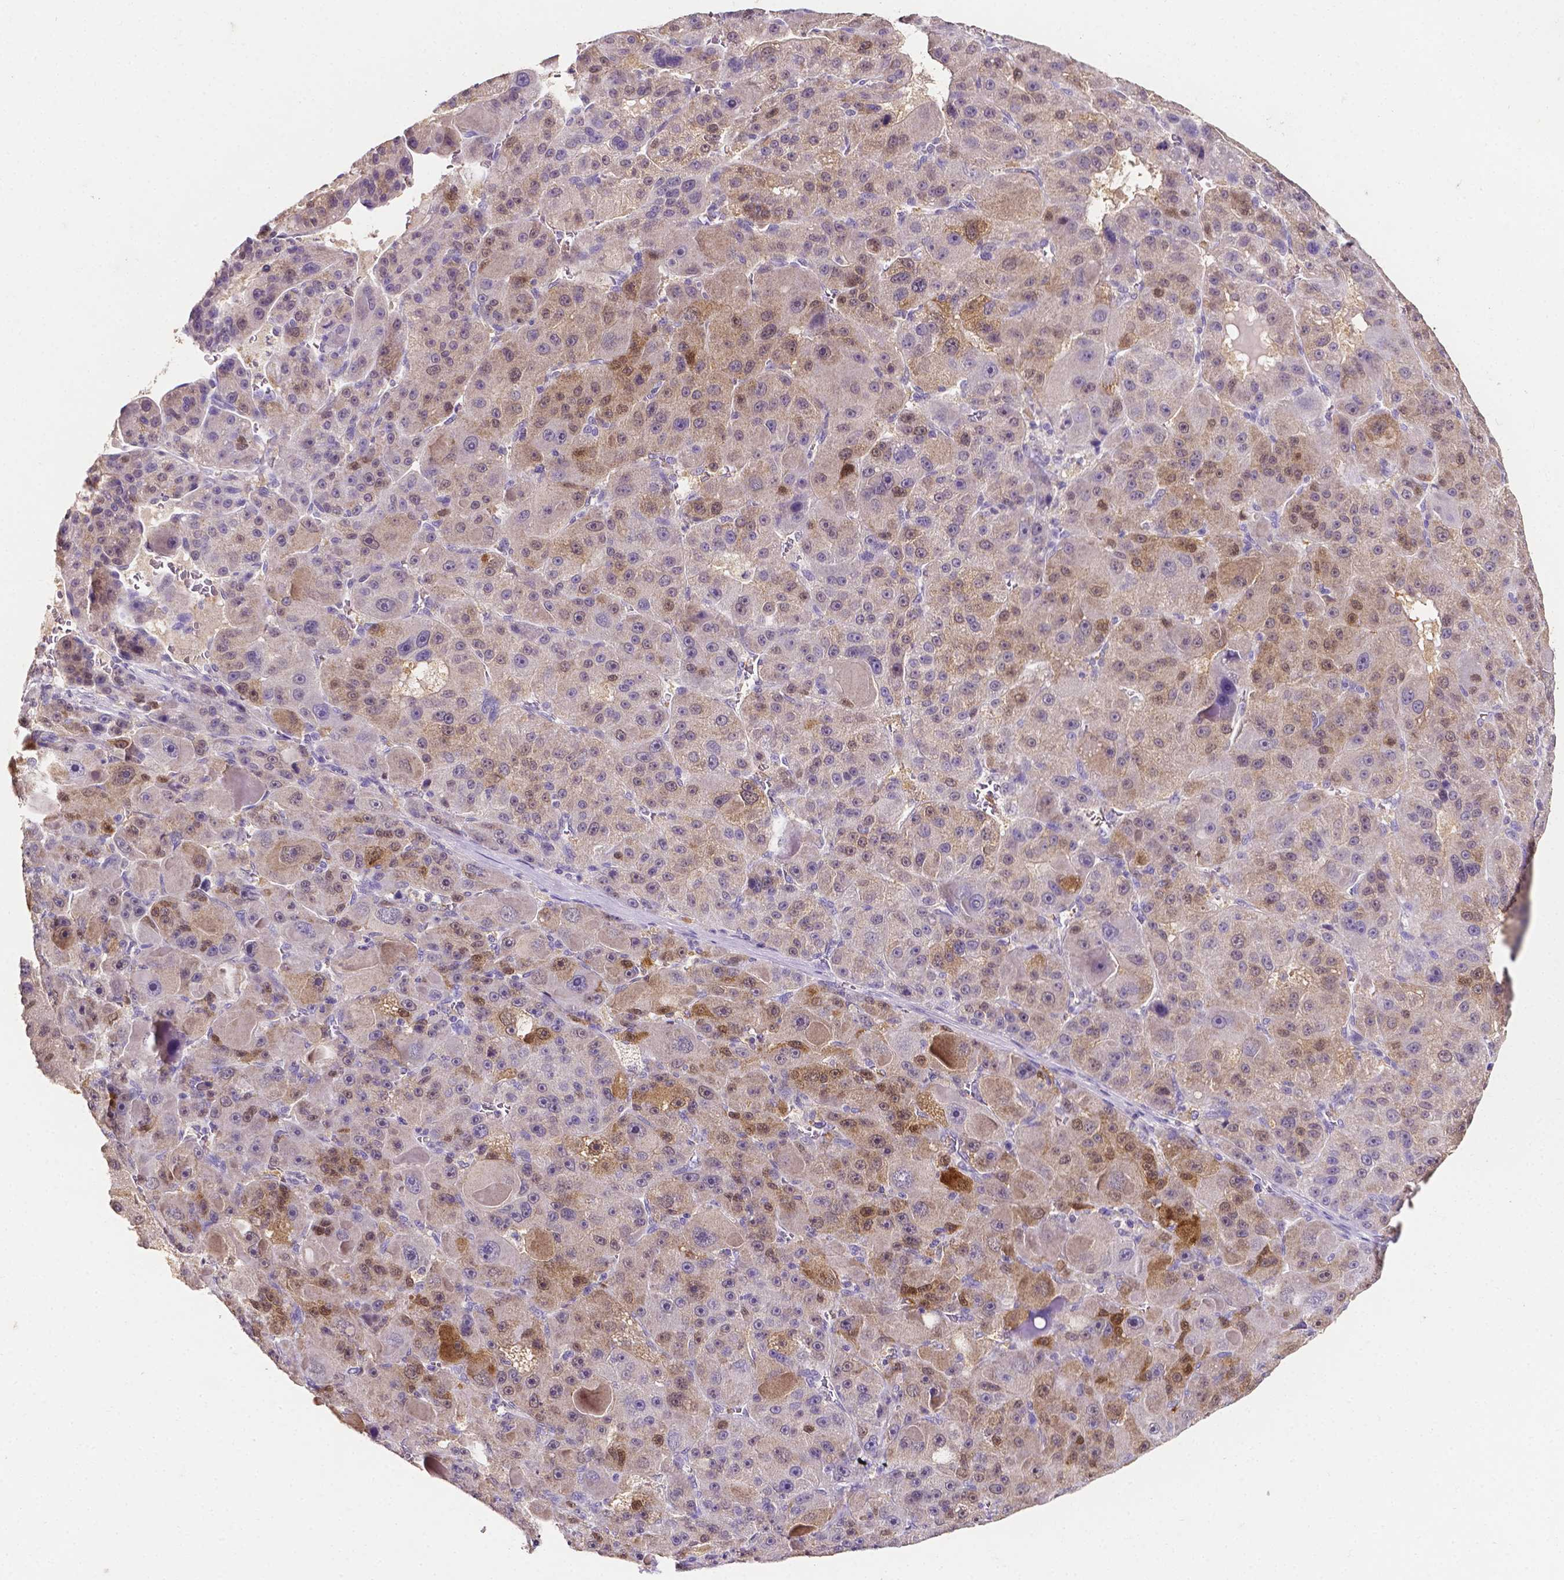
{"staining": {"intensity": "negative", "quantity": "none", "location": "none"}, "tissue": "liver cancer", "cell_type": "Tumor cells", "image_type": "cancer", "snomed": [{"axis": "morphology", "description": "Carcinoma, Hepatocellular, NOS"}, {"axis": "topography", "description": "Liver"}], "caption": "Protein analysis of liver hepatocellular carcinoma exhibits no significant positivity in tumor cells.", "gene": "PSAT1", "patient": {"sex": "male", "age": 76}}